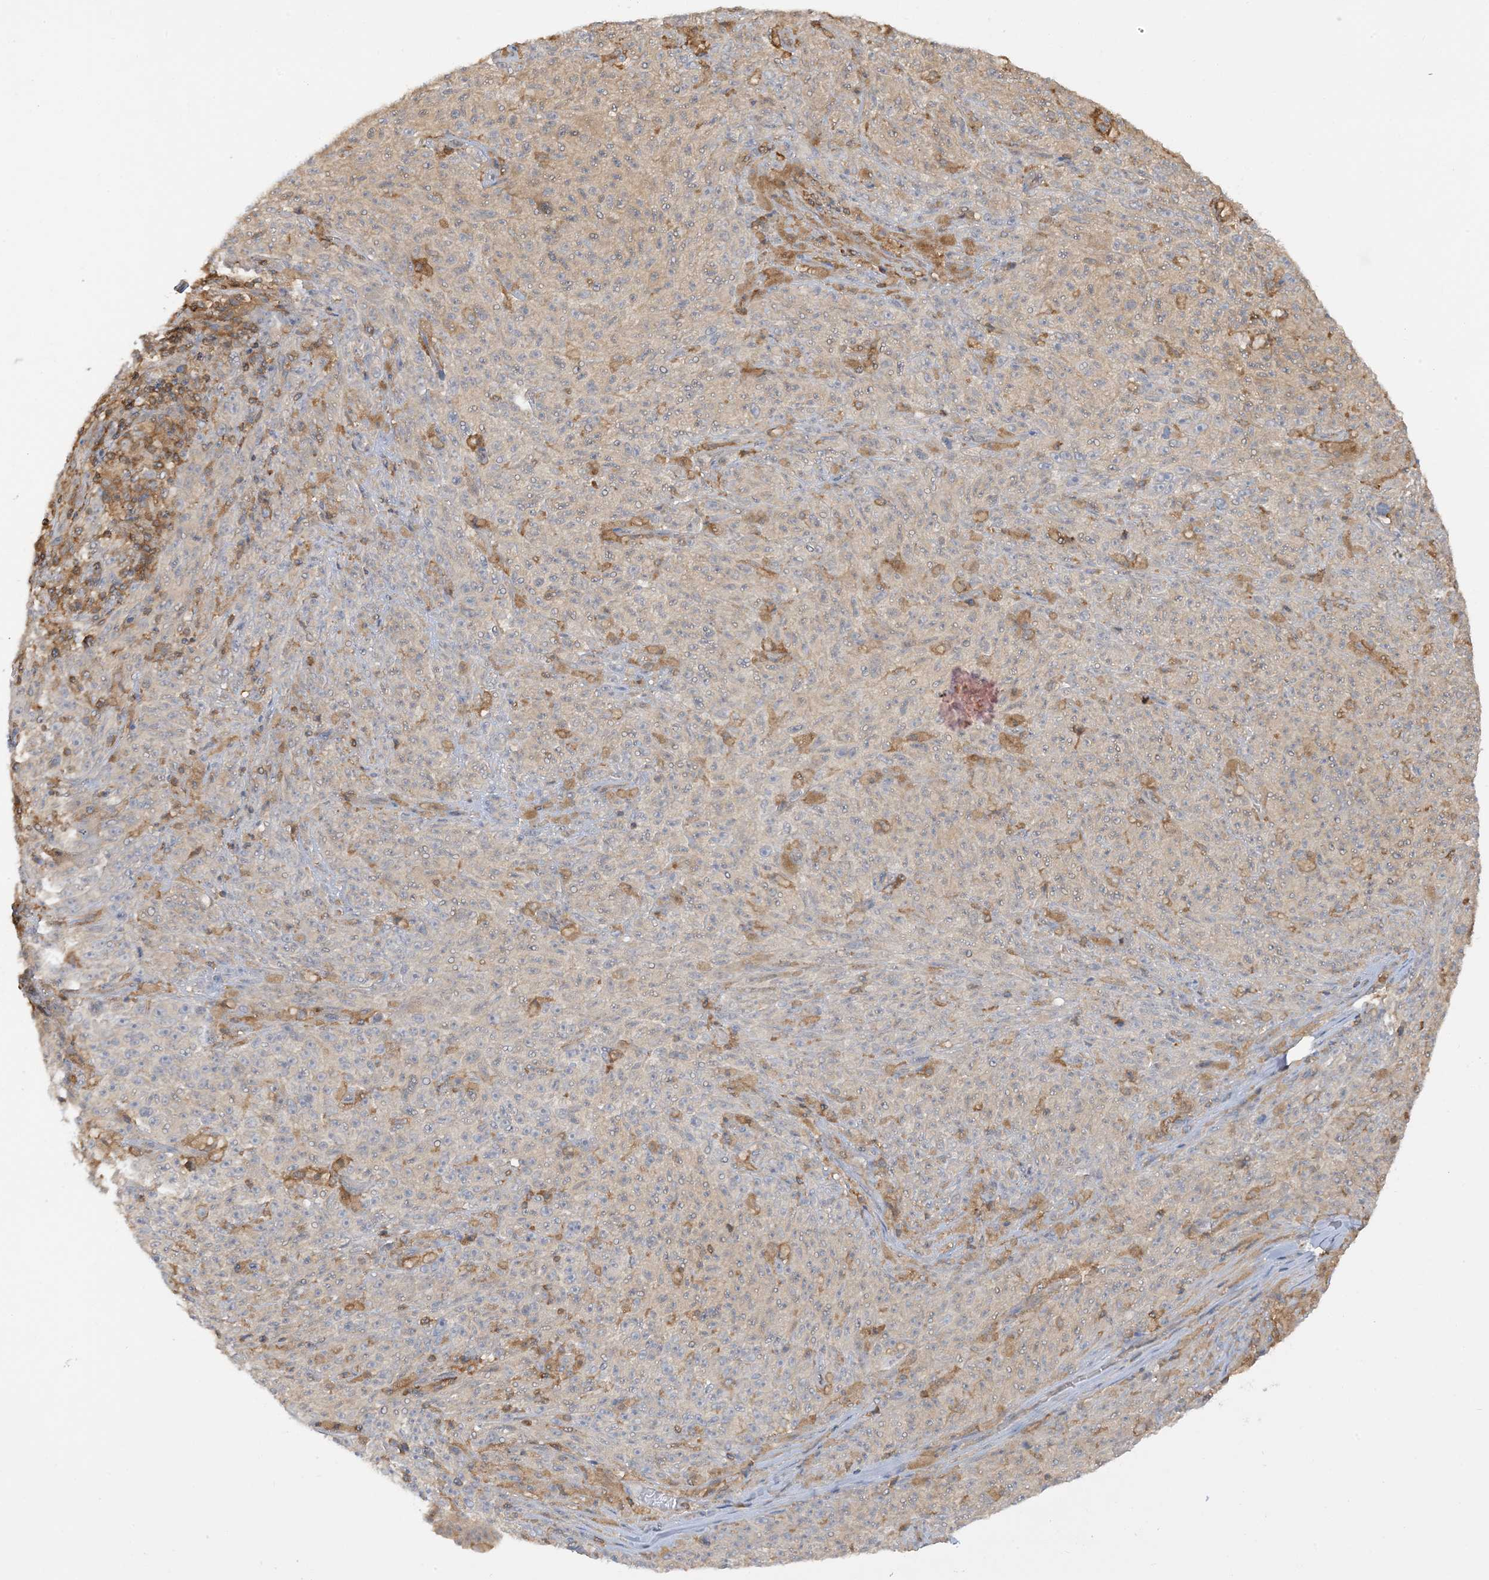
{"staining": {"intensity": "weak", "quantity": "25%-75%", "location": "cytoplasmic/membranous"}, "tissue": "melanoma", "cell_type": "Tumor cells", "image_type": "cancer", "snomed": [{"axis": "morphology", "description": "Malignant melanoma, NOS"}, {"axis": "topography", "description": "Skin"}], "caption": "Malignant melanoma tissue demonstrates weak cytoplasmic/membranous staining in approximately 25%-75% of tumor cells, visualized by immunohistochemistry.", "gene": "CAPZB", "patient": {"sex": "female", "age": 82}}